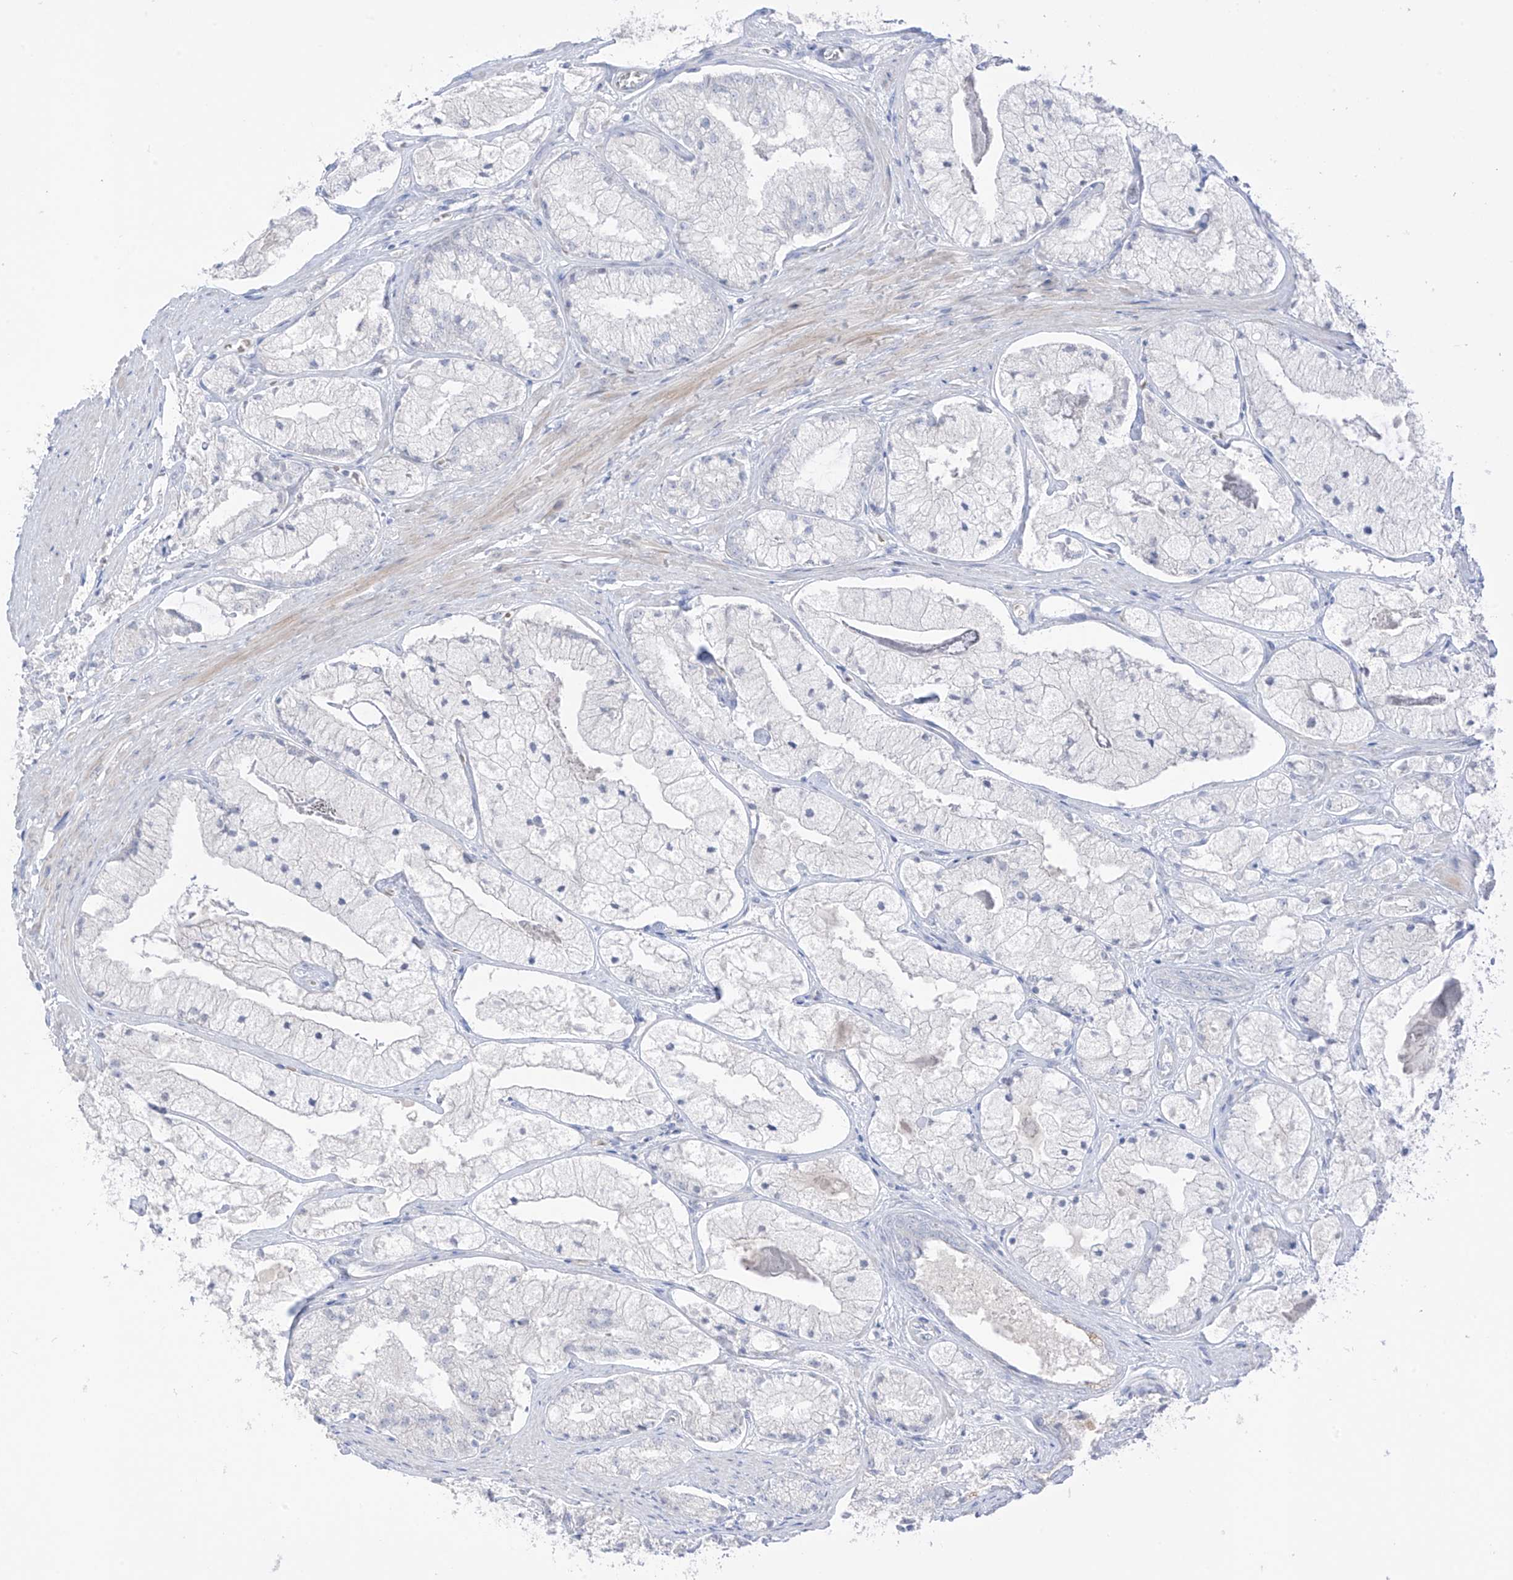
{"staining": {"intensity": "negative", "quantity": "none", "location": "none"}, "tissue": "prostate cancer", "cell_type": "Tumor cells", "image_type": "cancer", "snomed": [{"axis": "morphology", "description": "Adenocarcinoma, High grade"}, {"axis": "topography", "description": "Prostate"}], "caption": "IHC histopathology image of neoplastic tissue: prostate cancer (high-grade adenocarcinoma) stained with DAB (3,3'-diaminobenzidine) demonstrates no significant protein staining in tumor cells.", "gene": "ASPRV1", "patient": {"sex": "male", "age": 50}}